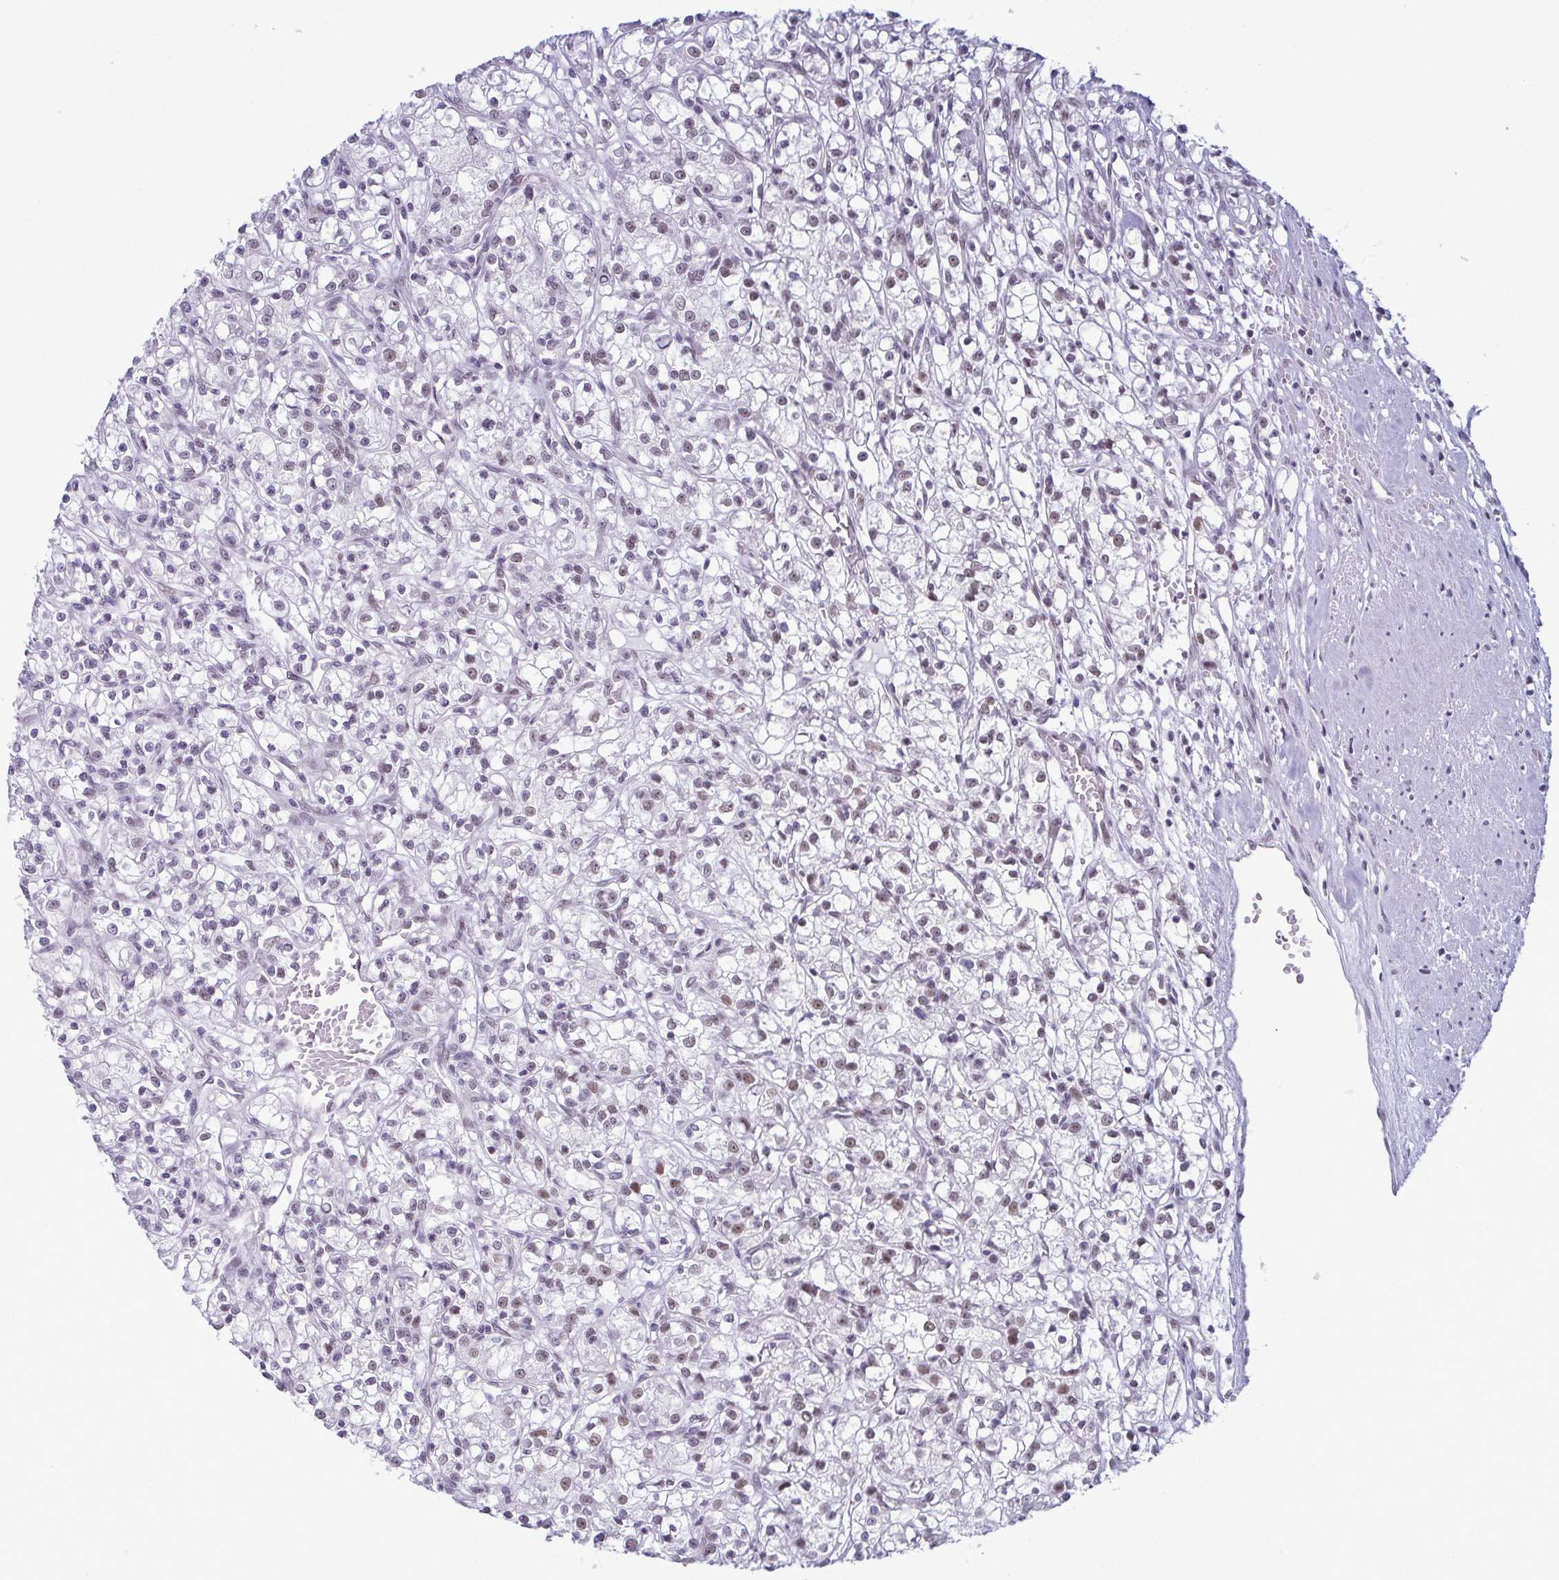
{"staining": {"intensity": "moderate", "quantity": "<25%", "location": "nuclear"}, "tissue": "renal cancer", "cell_type": "Tumor cells", "image_type": "cancer", "snomed": [{"axis": "morphology", "description": "Adenocarcinoma, NOS"}, {"axis": "topography", "description": "Kidney"}], "caption": "Immunohistochemistry (IHC) micrograph of human renal cancer stained for a protein (brown), which shows low levels of moderate nuclear positivity in approximately <25% of tumor cells.", "gene": "RBM7", "patient": {"sex": "female", "age": 59}}